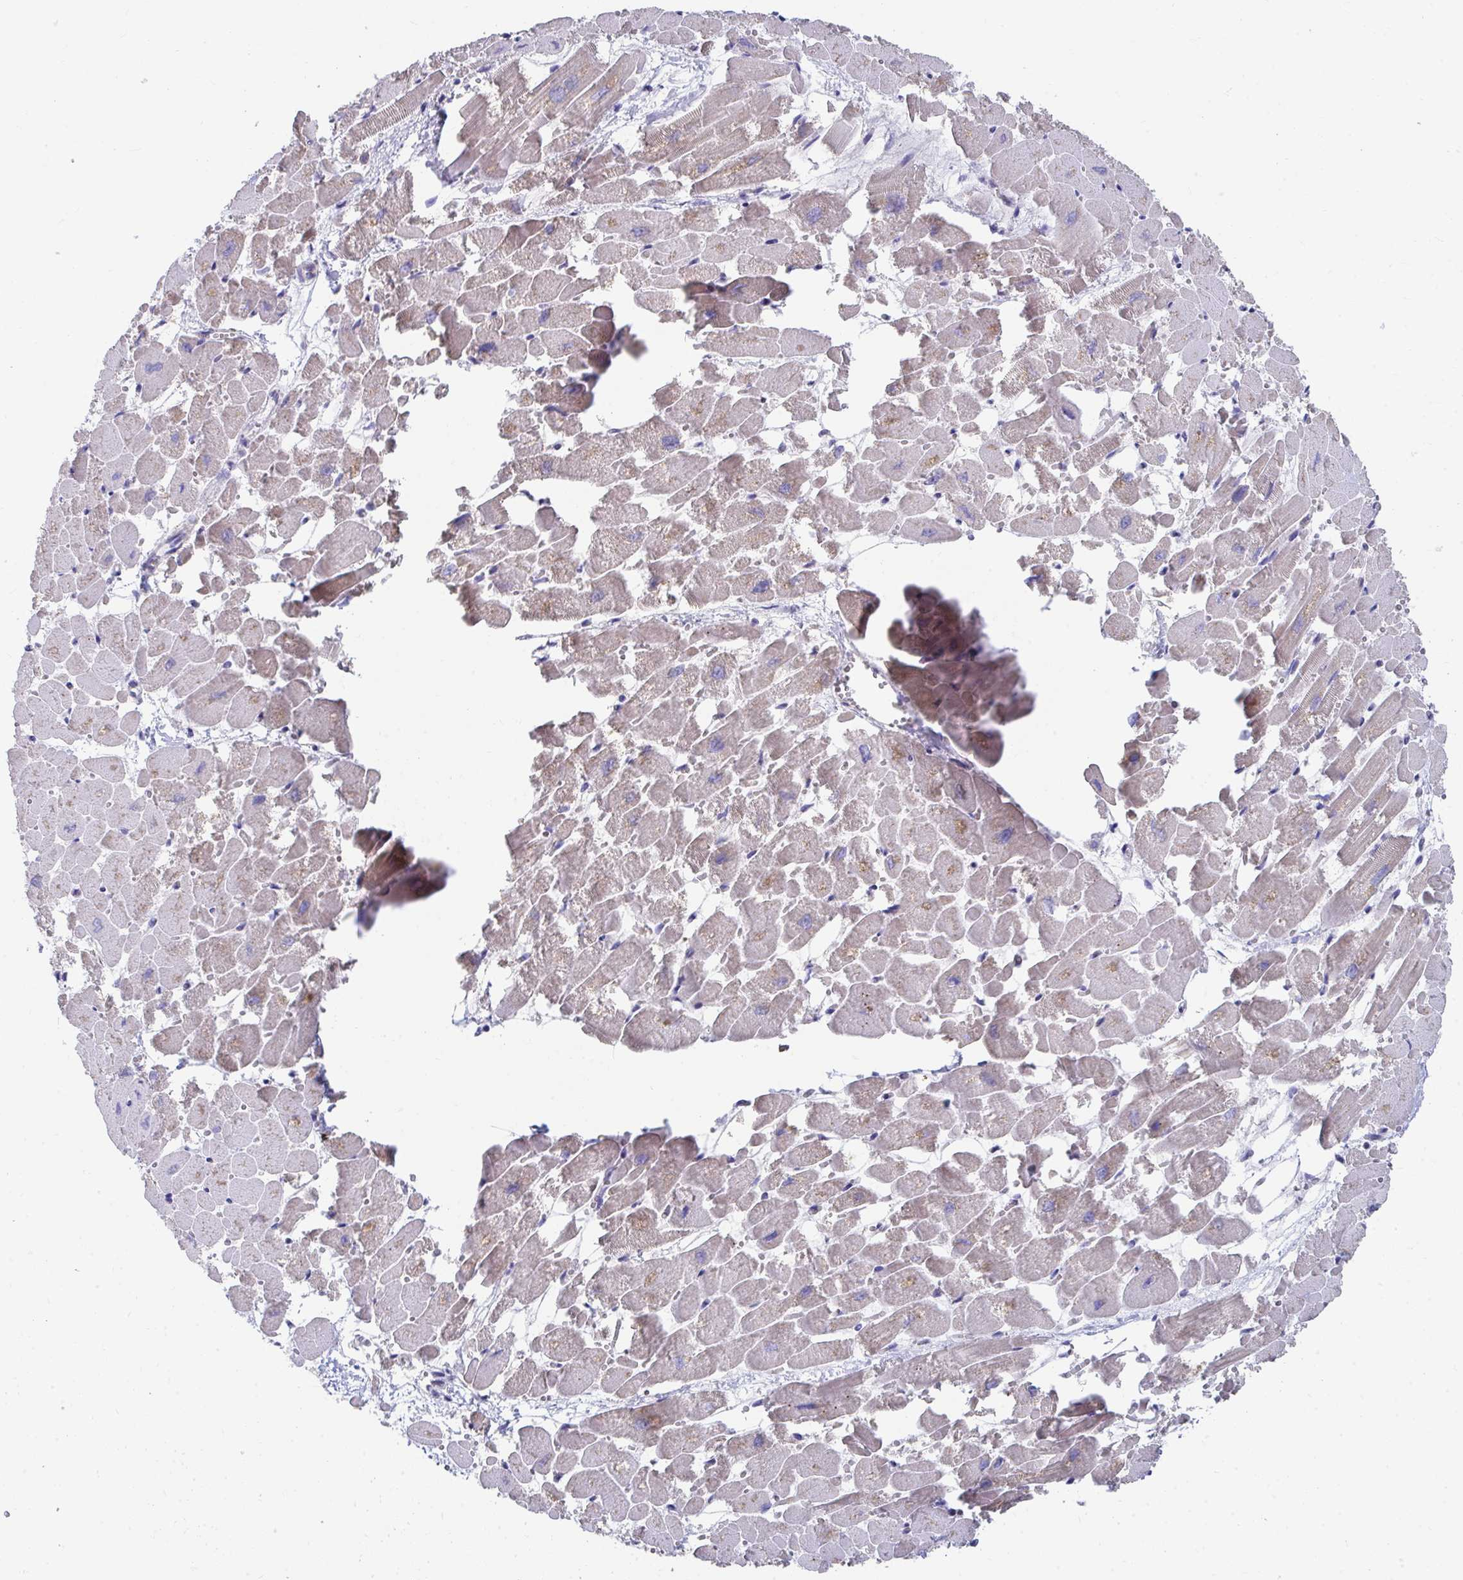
{"staining": {"intensity": "weak", "quantity": "25%-75%", "location": "cytoplasmic/membranous"}, "tissue": "heart muscle", "cell_type": "Cardiomyocytes", "image_type": "normal", "snomed": [{"axis": "morphology", "description": "Normal tissue, NOS"}, {"axis": "topography", "description": "Heart"}], "caption": "This is an image of IHC staining of benign heart muscle, which shows weak expression in the cytoplasmic/membranous of cardiomyocytes.", "gene": "TMPRSS2", "patient": {"sex": "female", "age": 52}}